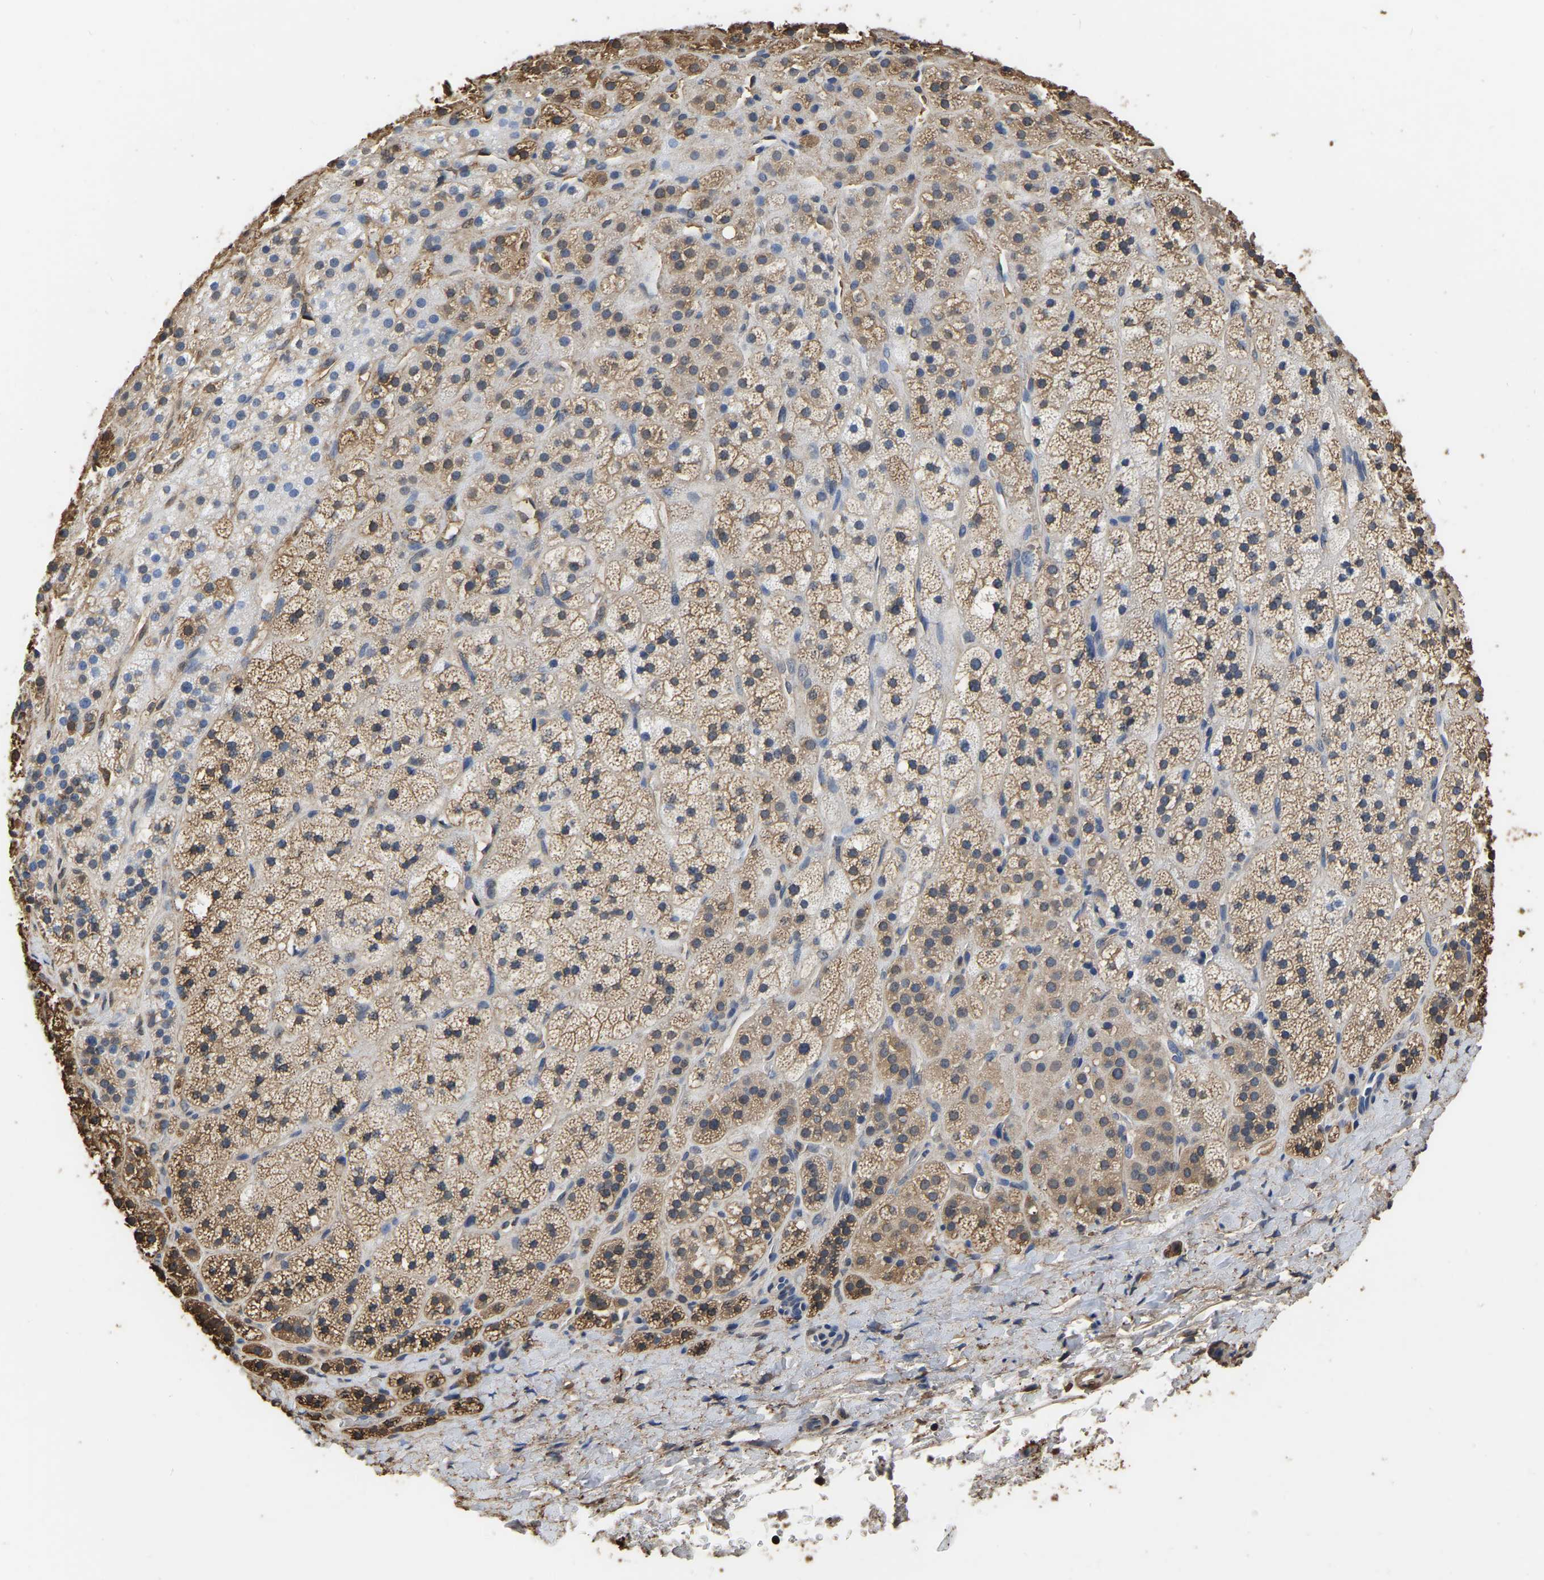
{"staining": {"intensity": "moderate", "quantity": ">75%", "location": "cytoplasmic/membranous"}, "tissue": "adrenal gland", "cell_type": "Glandular cells", "image_type": "normal", "snomed": [{"axis": "morphology", "description": "Normal tissue, NOS"}, {"axis": "topography", "description": "Adrenal gland"}], "caption": "Glandular cells show medium levels of moderate cytoplasmic/membranous positivity in approximately >75% of cells in unremarkable human adrenal gland.", "gene": "LDHB", "patient": {"sex": "male", "age": 56}}